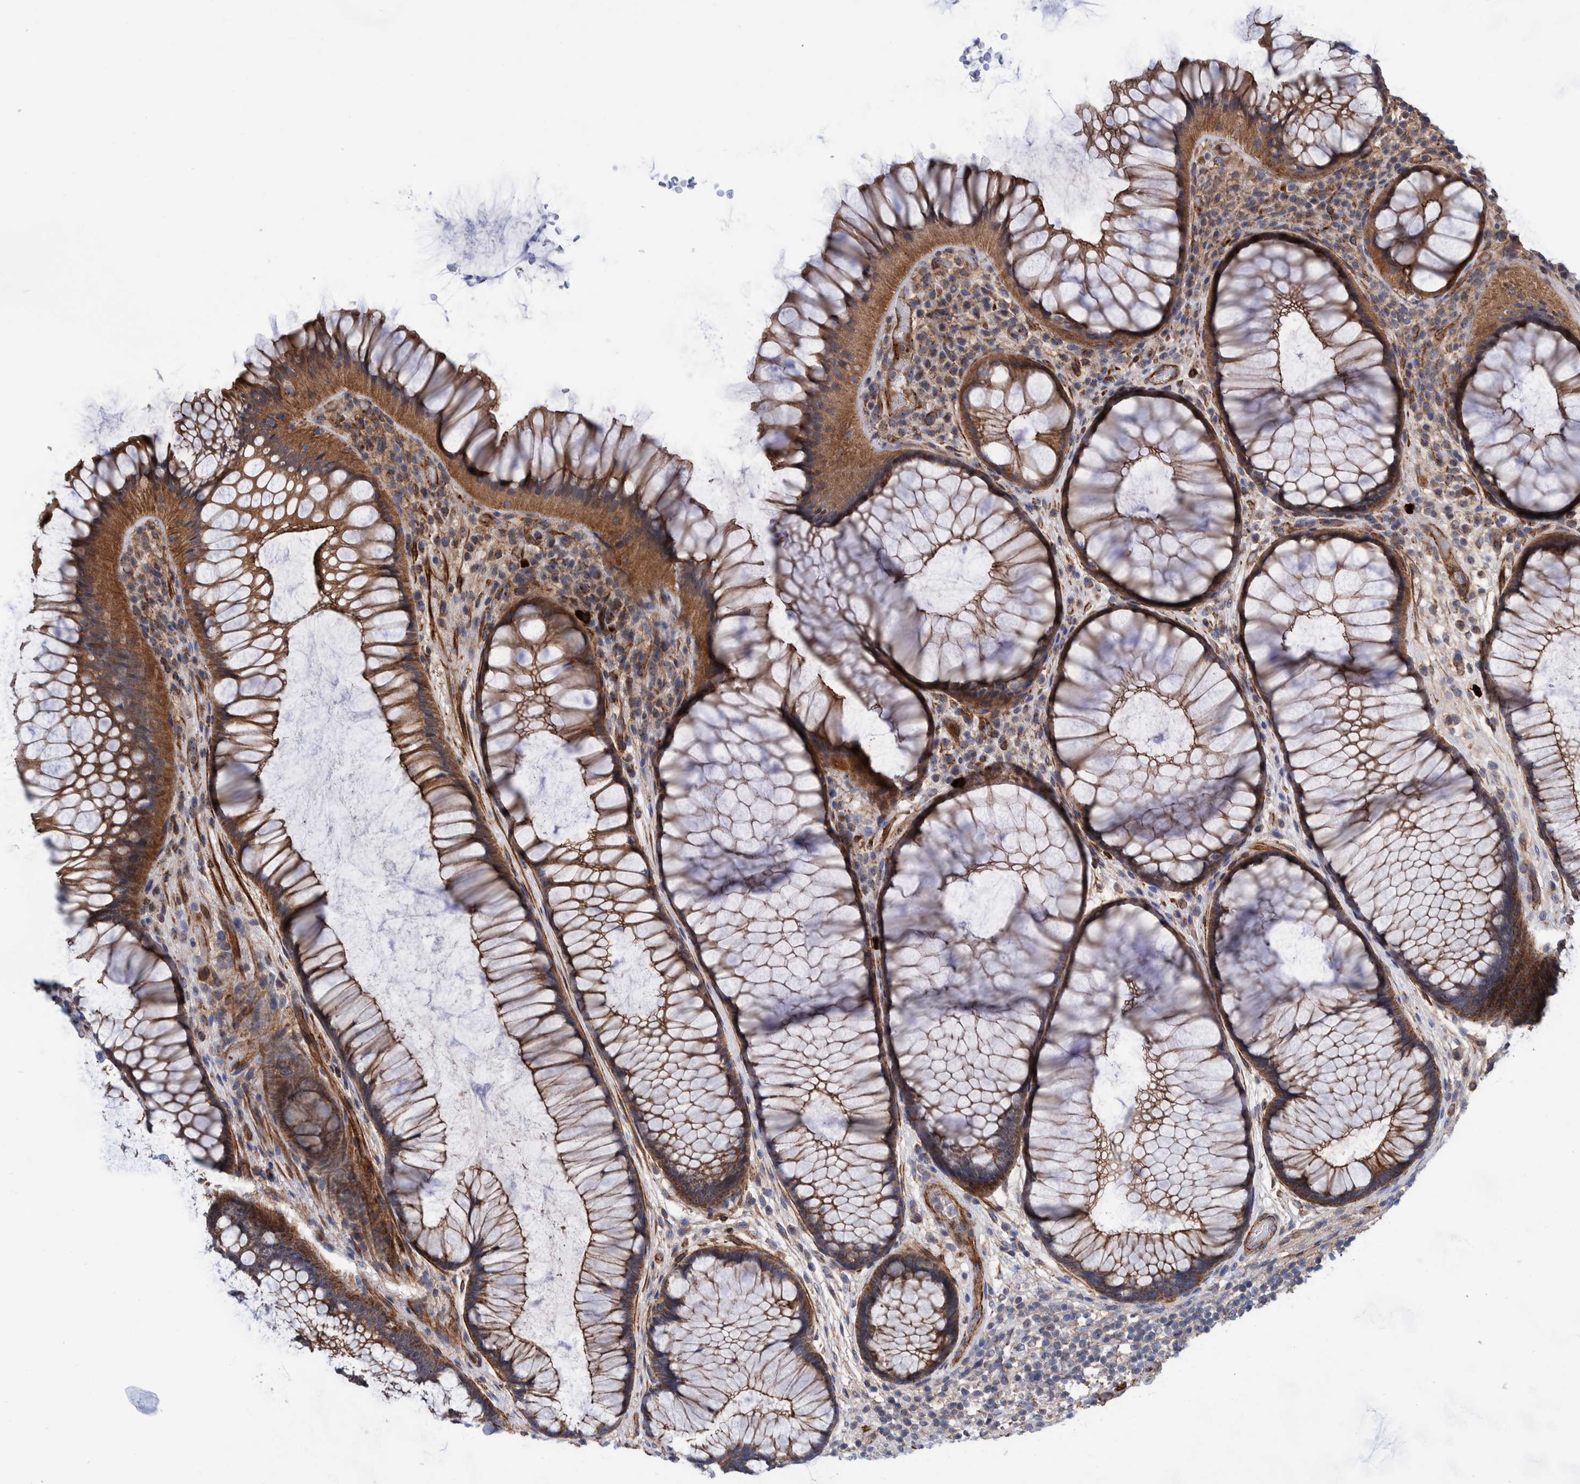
{"staining": {"intensity": "moderate", "quantity": ">75%", "location": "cytoplasmic/membranous"}, "tissue": "rectum", "cell_type": "Glandular cells", "image_type": "normal", "snomed": [{"axis": "morphology", "description": "Normal tissue, NOS"}, {"axis": "topography", "description": "Rectum"}], "caption": "Immunohistochemistry micrograph of normal rectum: rectum stained using immunohistochemistry reveals medium levels of moderate protein expression localized specifically in the cytoplasmic/membranous of glandular cells, appearing as a cytoplasmic/membranous brown color.", "gene": "ENSG00000262660", "patient": {"sex": "male", "age": 51}}